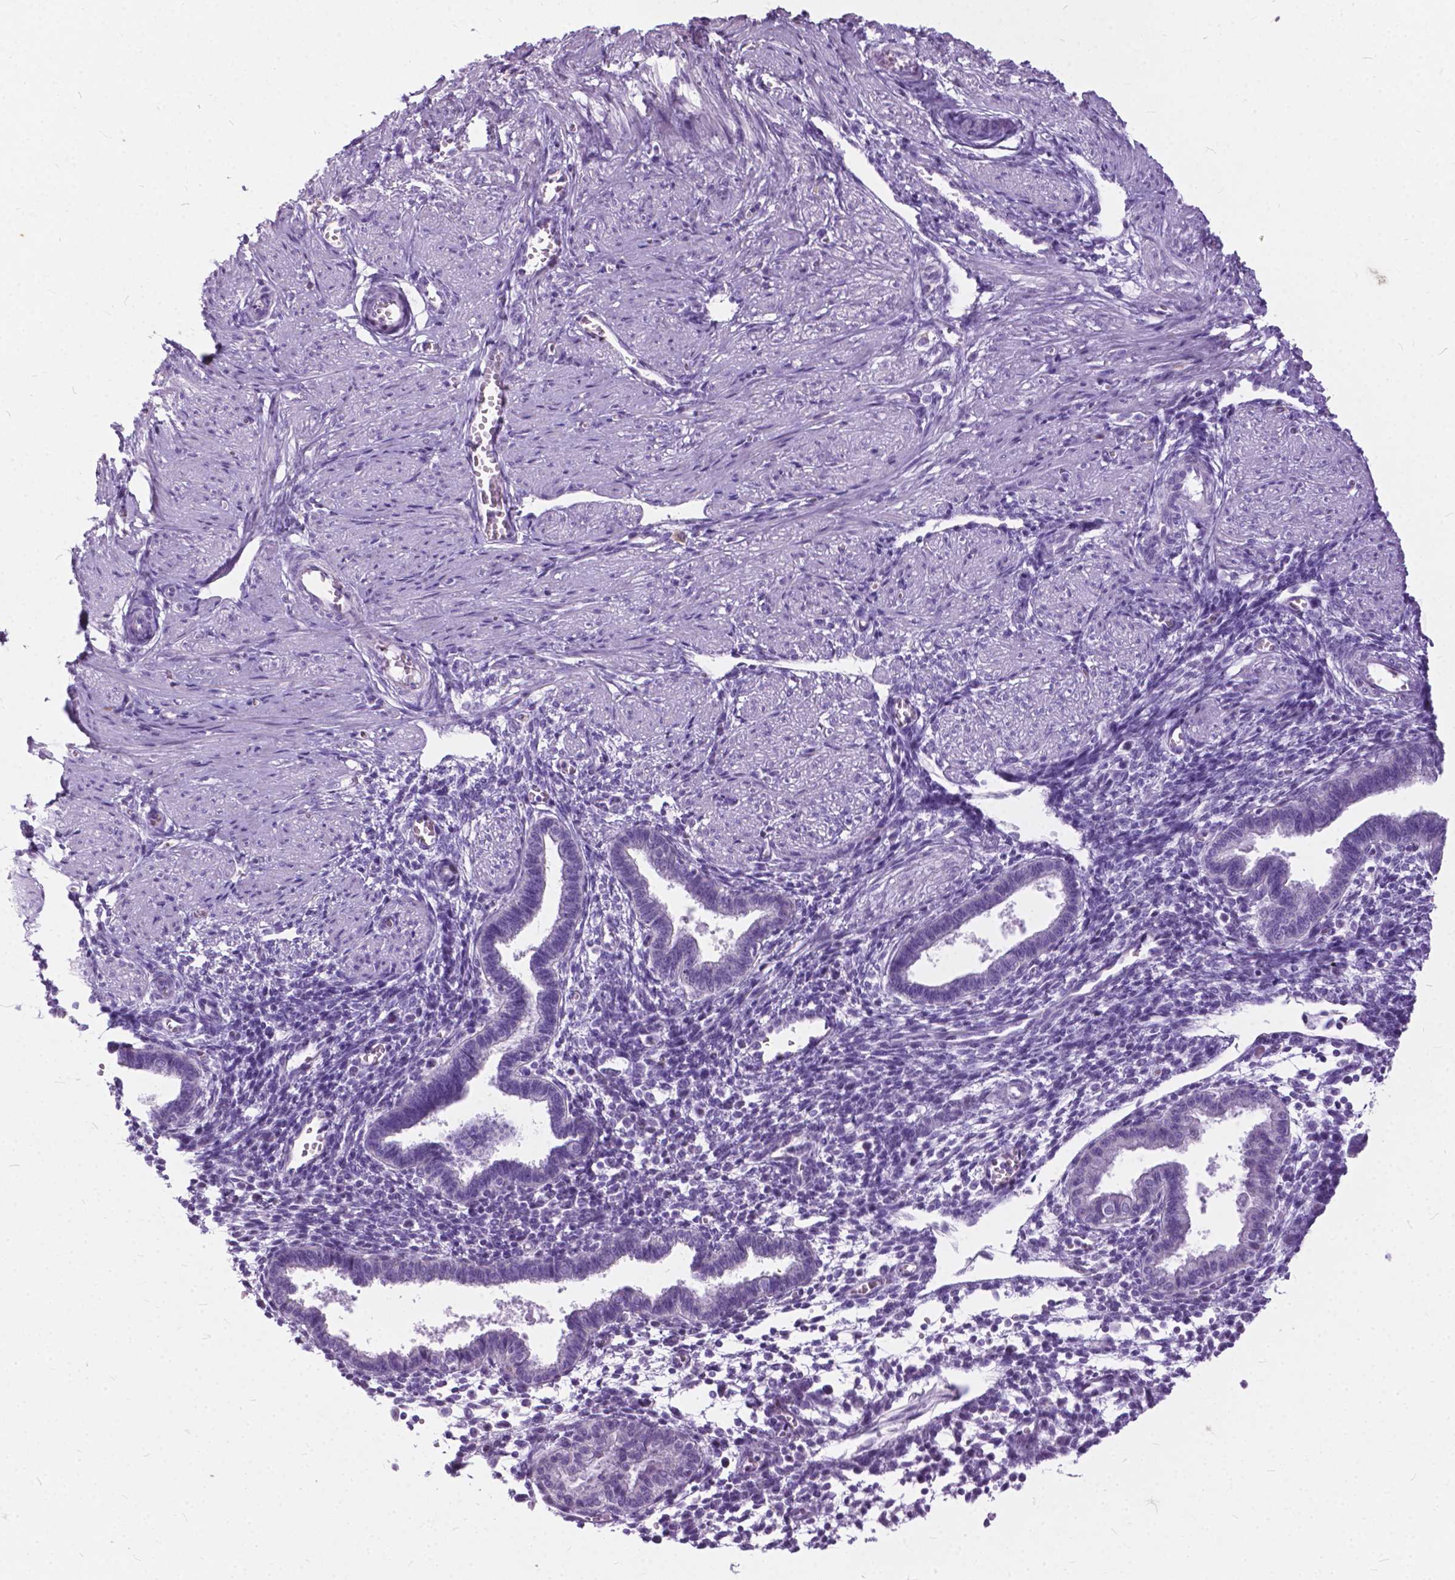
{"staining": {"intensity": "negative", "quantity": "none", "location": "none"}, "tissue": "endometrium", "cell_type": "Cells in endometrial stroma", "image_type": "normal", "snomed": [{"axis": "morphology", "description": "Normal tissue, NOS"}, {"axis": "topography", "description": "Endometrium"}], "caption": "A histopathology image of endometrium stained for a protein displays no brown staining in cells in endometrial stroma.", "gene": "BSND", "patient": {"sex": "female", "age": 37}}